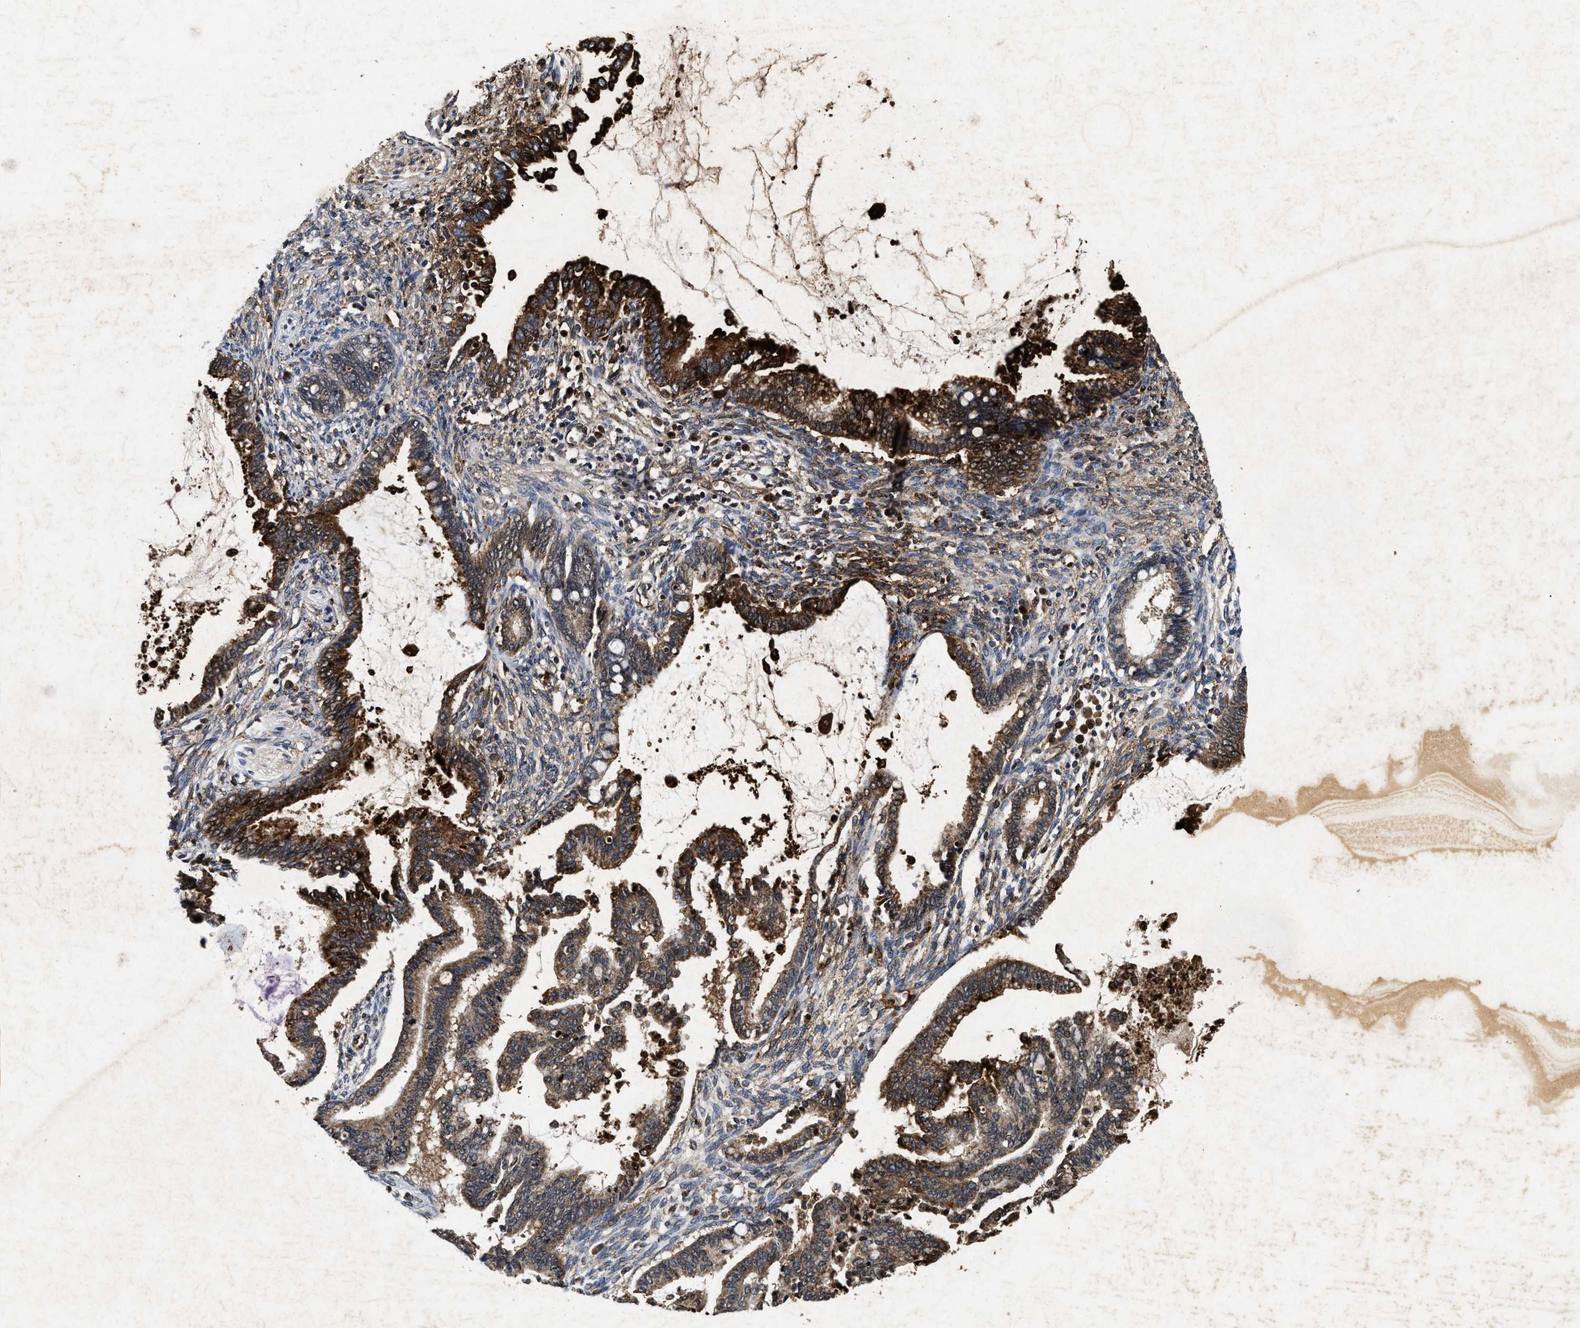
{"staining": {"intensity": "strong", "quantity": ">75%", "location": "cytoplasmic/membranous"}, "tissue": "cervical cancer", "cell_type": "Tumor cells", "image_type": "cancer", "snomed": [{"axis": "morphology", "description": "Adenocarcinoma, NOS"}, {"axis": "topography", "description": "Cervix"}], "caption": "High-magnification brightfield microscopy of cervical cancer stained with DAB (3,3'-diaminobenzidine) (brown) and counterstained with hematoxylin (blue). tumor cells exhibit strong cytoplasmic/membranous staining is identified in approximately>75% of cells.", "gene": "ACOX1", "patient": {"sex": "female", "age": 44}}